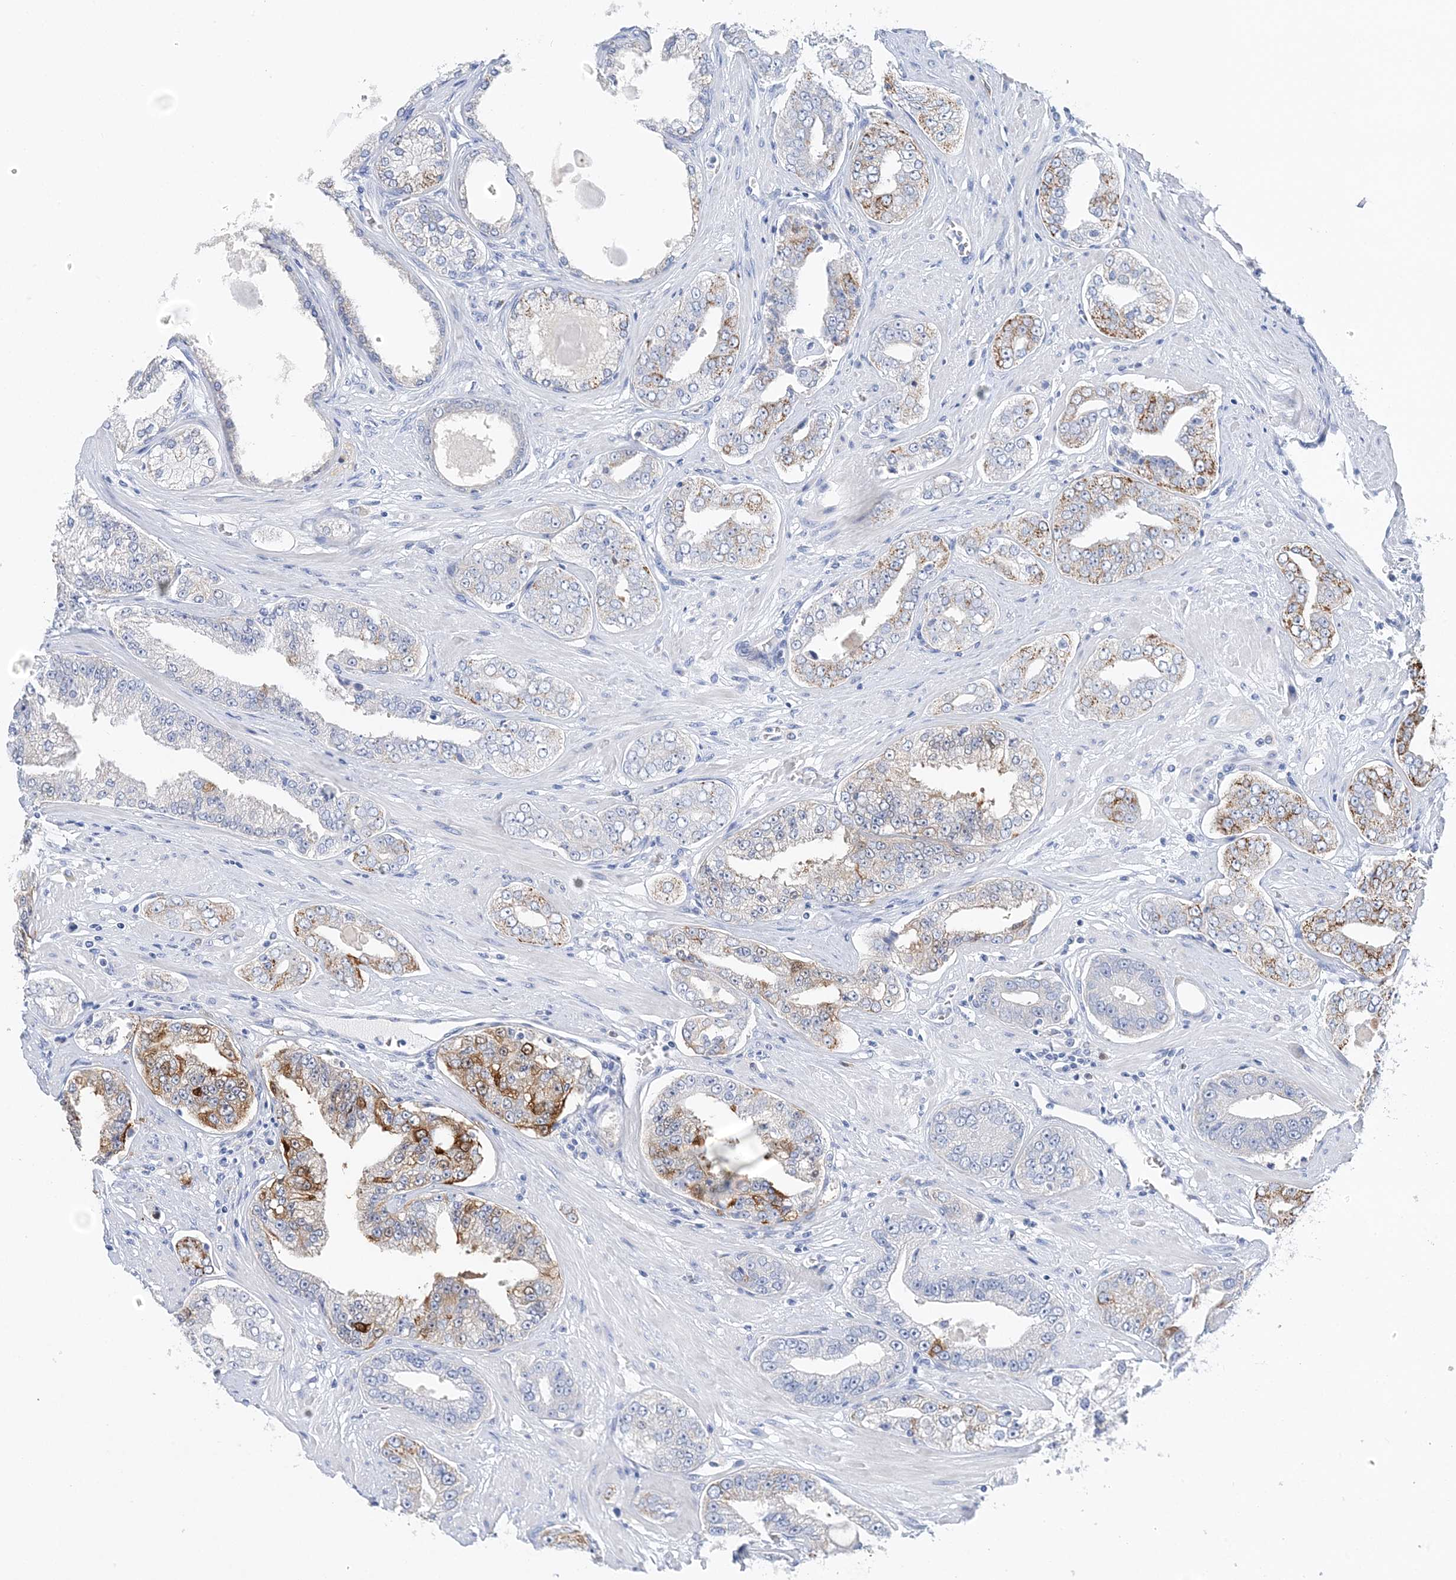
{"staining": {"intensity": "moderate", "quantity": "<25%", "location": "cytoplasmic/membranous"}, "tissue": "prostate cancer", "cell_type": "Tumor cells", "image_type": "cancer", "snomed": [{"axis": "morphology", "description": "Adenocarcinoma, High grade"}, {"axis": "topography", "description": "Prostate"}], "caption": "Moderate cytoplasmic/membranous positivity is present in approximately <25% of tumor cells in adenocarcinoma (high-grade) (prostate). Using DAB (brown) and hematoxylin (blue) stains, captured at high magnification using brightfield microscopy.", "gene": "HMGCS1", "patient": {"sex": "male", "age": 71}}